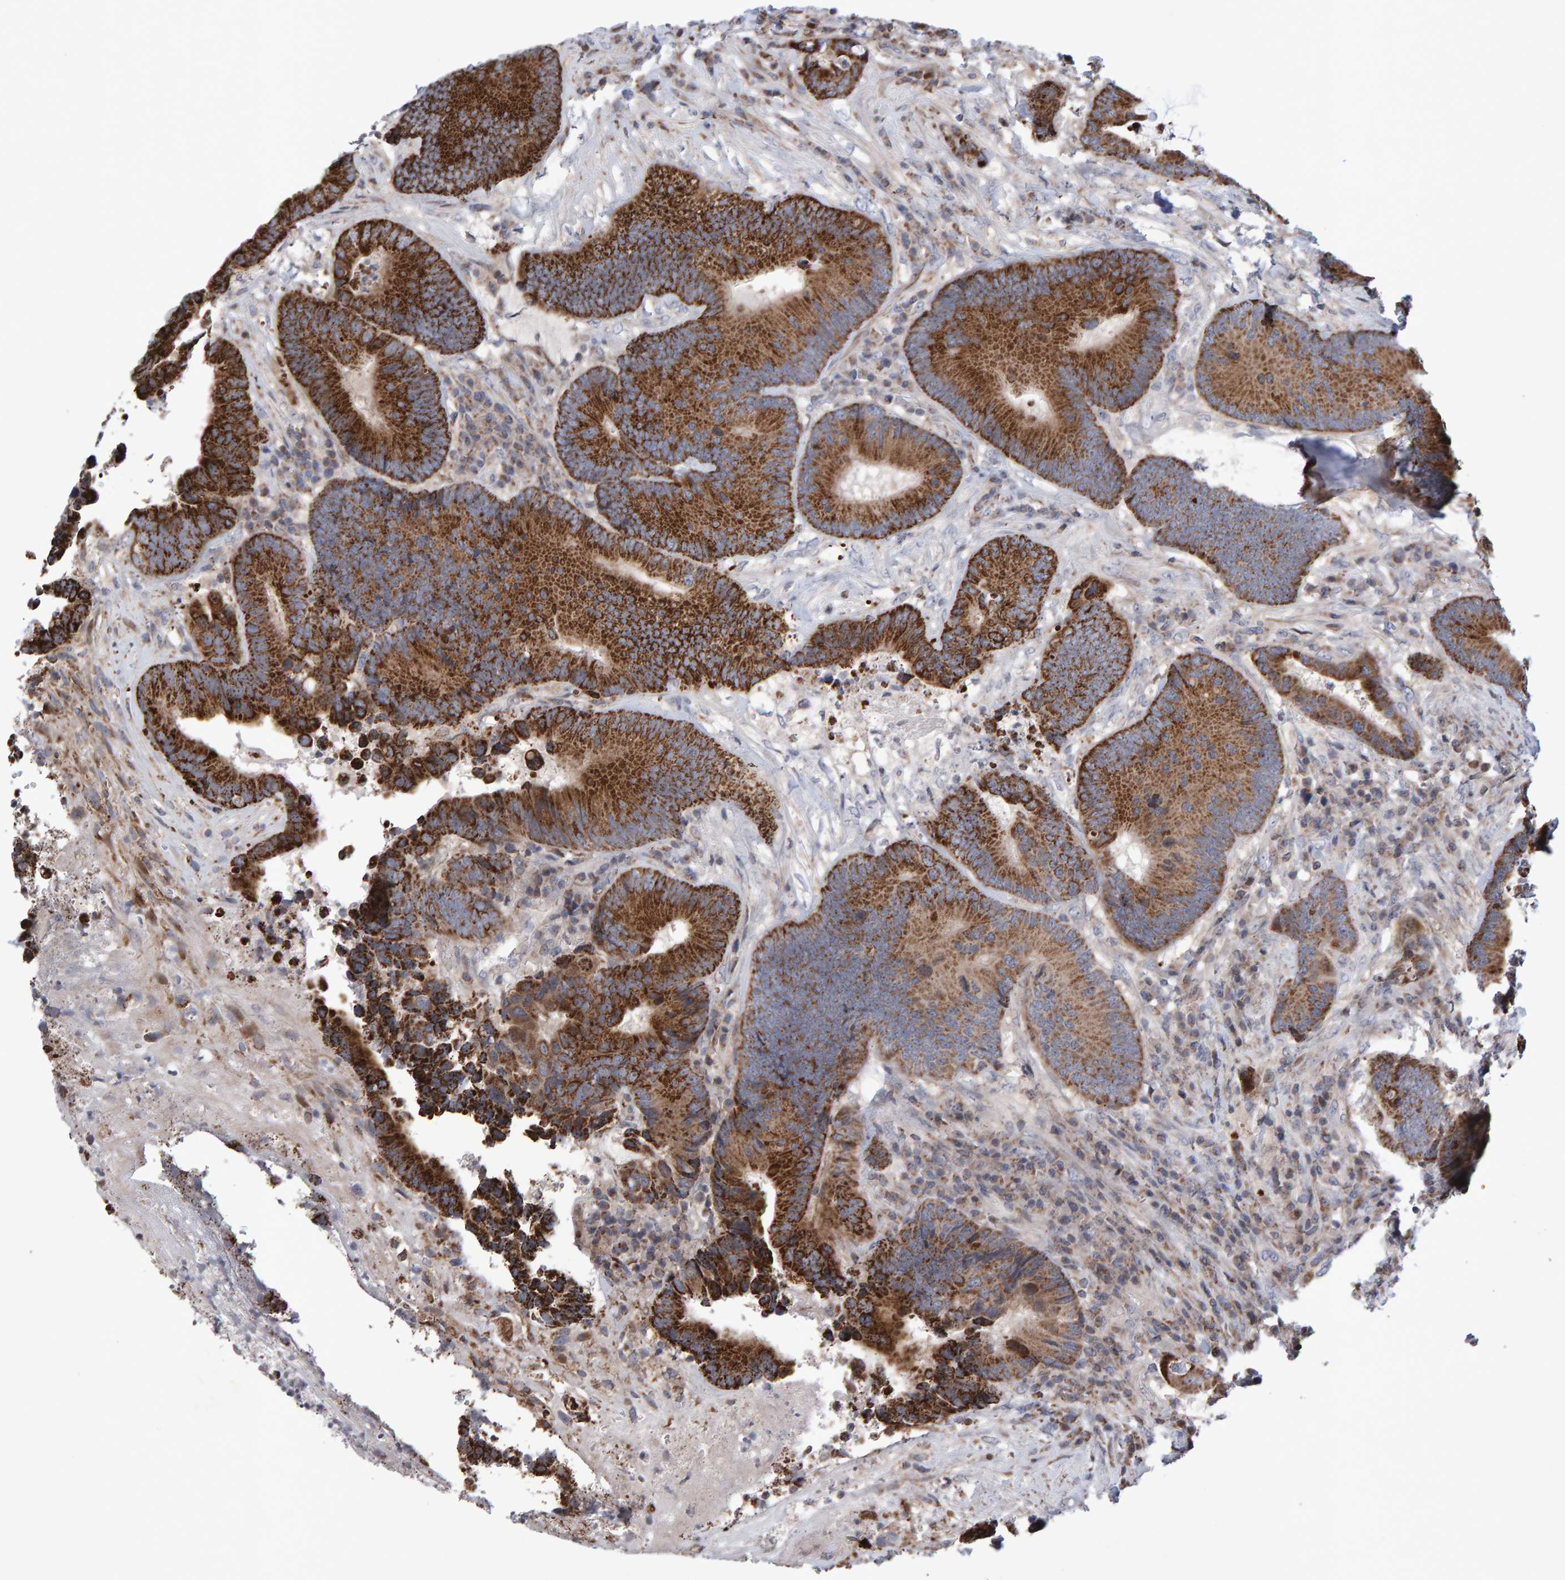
{"staining": {"intensity": "strong", "quantity": ">75%", "location": "cytoplasmic/membranous"}, "tissue": "colorectal cancer", "cell_type": "Tumor cells", "image_type": "cancer", "snomed": [{"axis": "morphology", "description": "Adenocarcinoma, NOS"}, {"axis": "topography", "description": "Rectum"}], "caption": "A micrograph of human colorectal cancer stained for a protein exhibits strong cytoplasmic/membranous brown staining in tumor cells.", "gene": "PECR", "patient": {"sex": "female", "age": 89}}